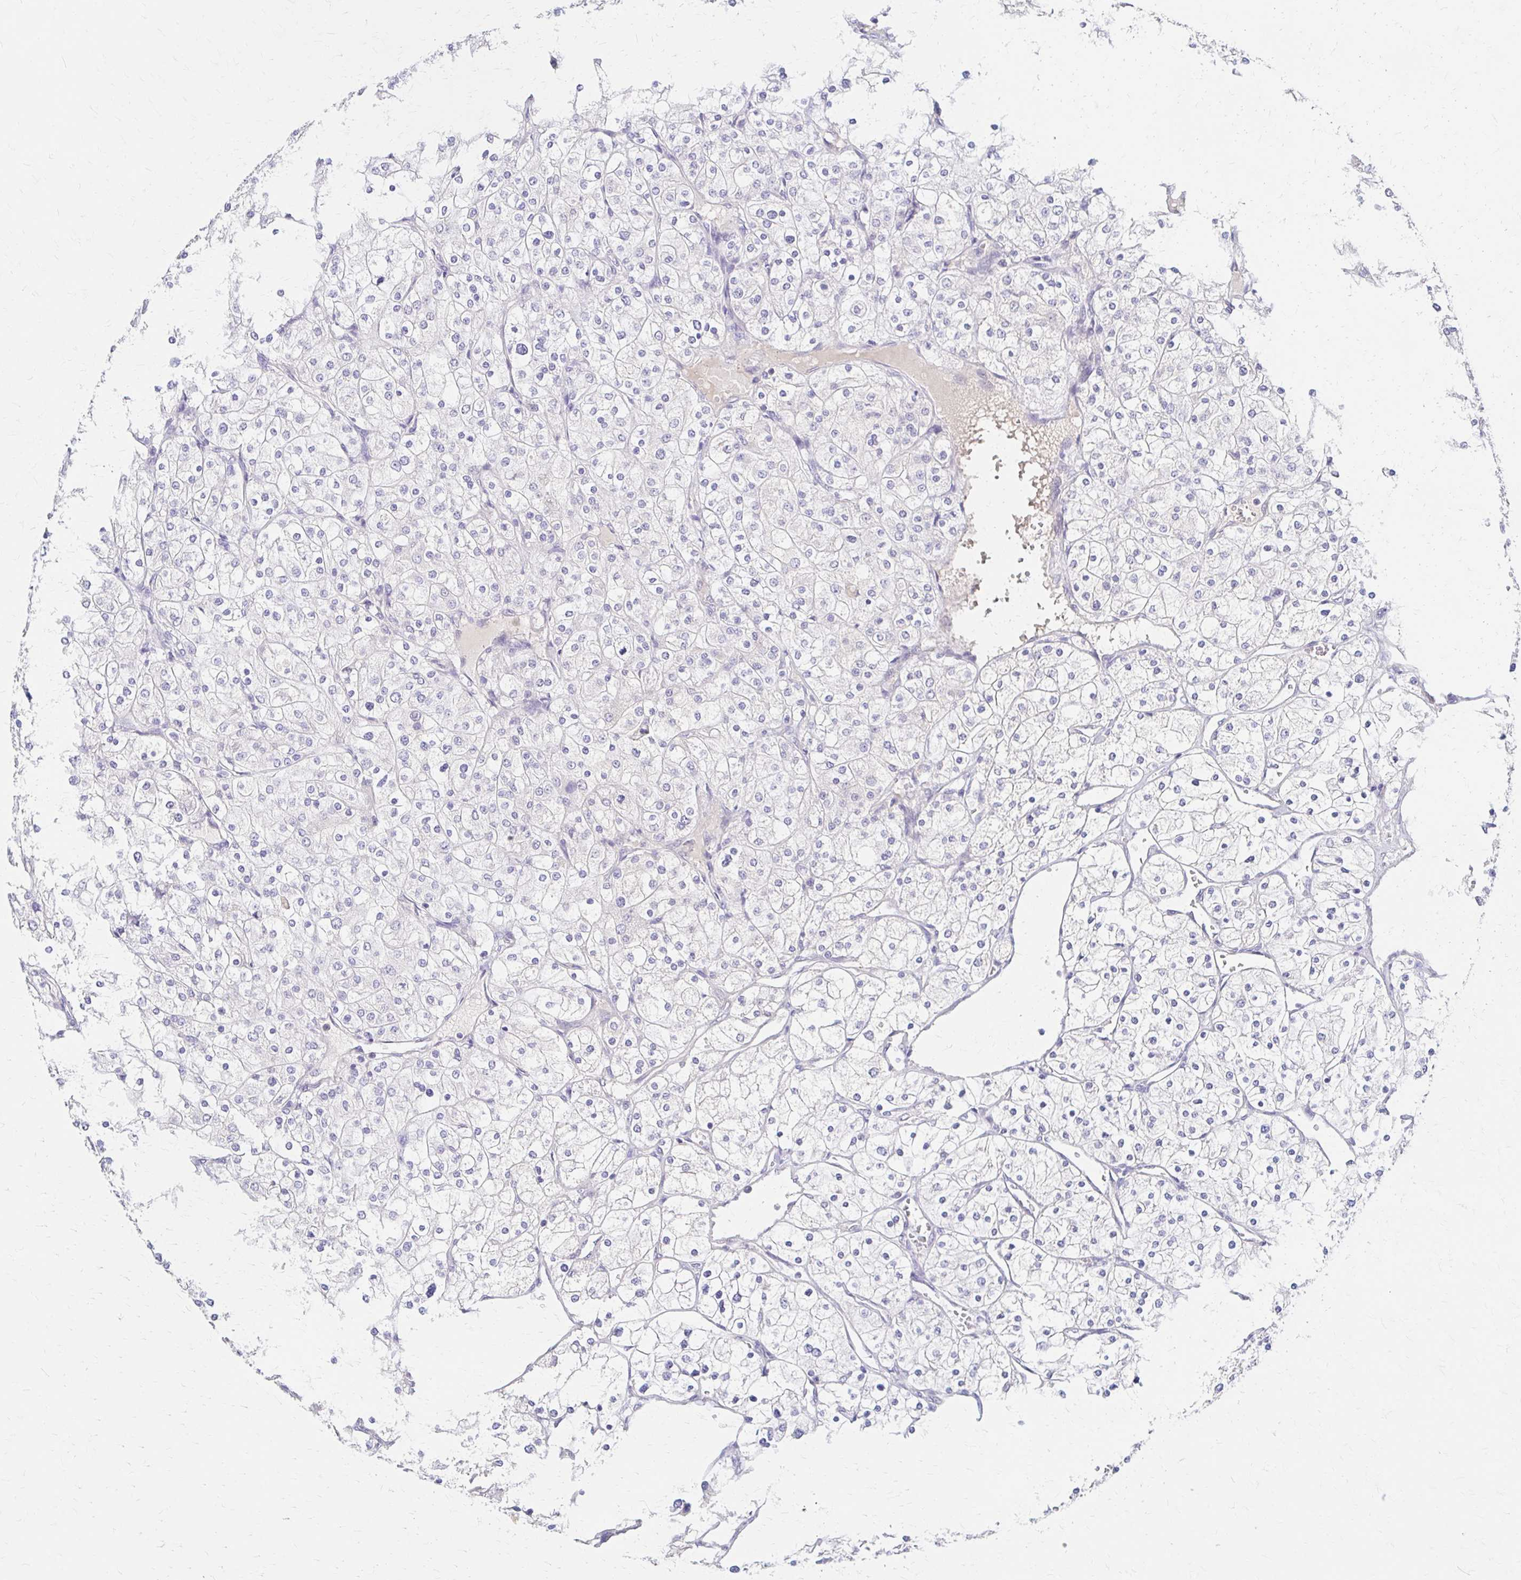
{"staining": {"intensity": "negative", "quantity": "none", "location": "none"}, "tissue": "renal cancer", "cell_type": "Tumor cells", "image_type": "cancer", "snomed": [{"axis": "morphology", "description": "Adenocarcinoma, NOS"}, {"axis": "topography", "description": "Kidney"}], "caption": "Tumor cells are negative for brown protein staining in renal cancer (adenocarcinoma). (DAB IHC with hematoxylin counter stain).", "gene": "AZGP1", "patient": {"sex": "male", "age": 80}}